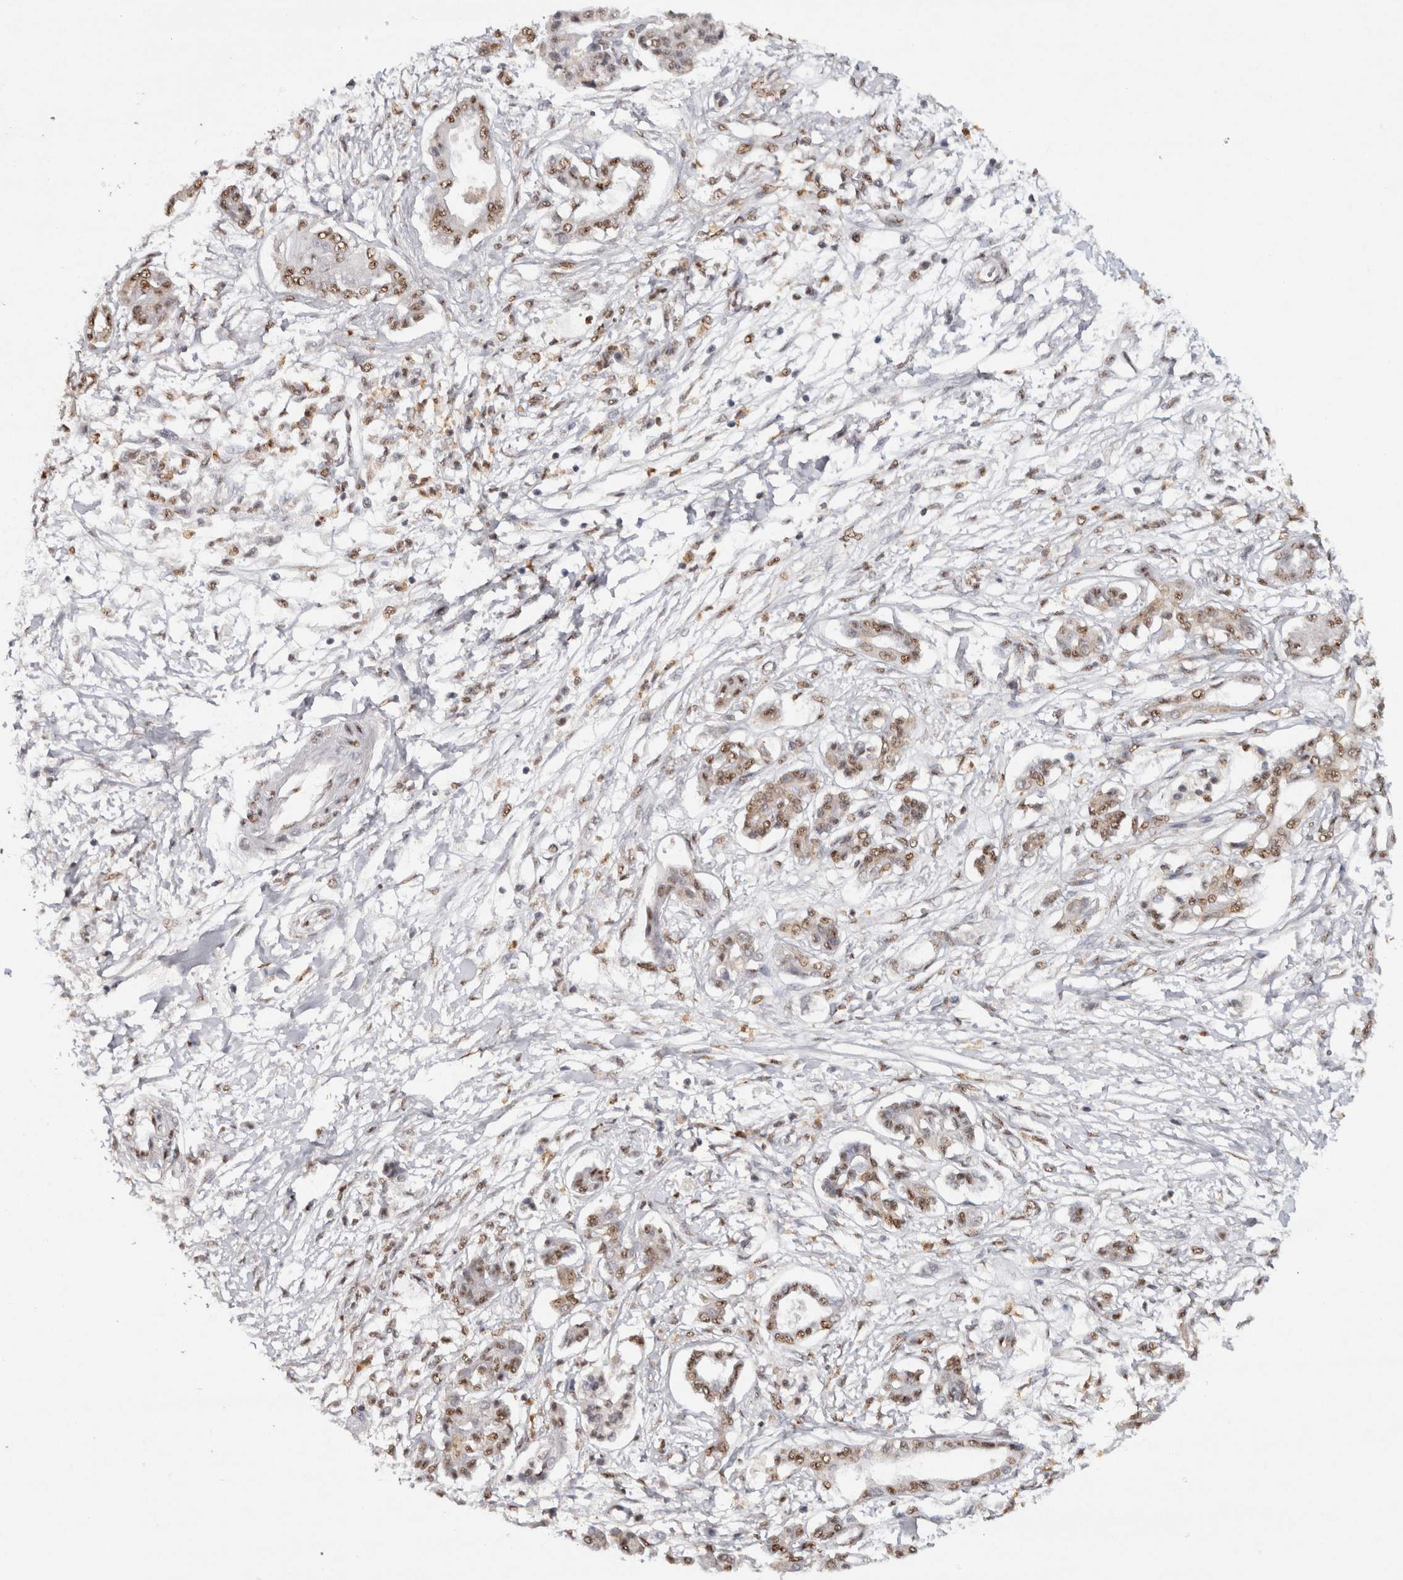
{"staining": {"intensity": "weak", "quantity": ">75%", "location": "nuclear"}, "tissue": "pancreatic cancer", "cell_type": "Tumor cells", "image_type": "cancer", "snomed": [{"axis": "morphology", "description": "Adenocarcinoma, NOS"}, {"axis": "topography", "description": "Pancreas"}], "caption": "Brown immunohistochemical staining in human pancreatic adenocarcinoma demonstrates weak nuclear positivity in approximately >75% of tumor cells.", "gene": "RPS6KA2", "patient": {"sex": "male", "age": 56}}